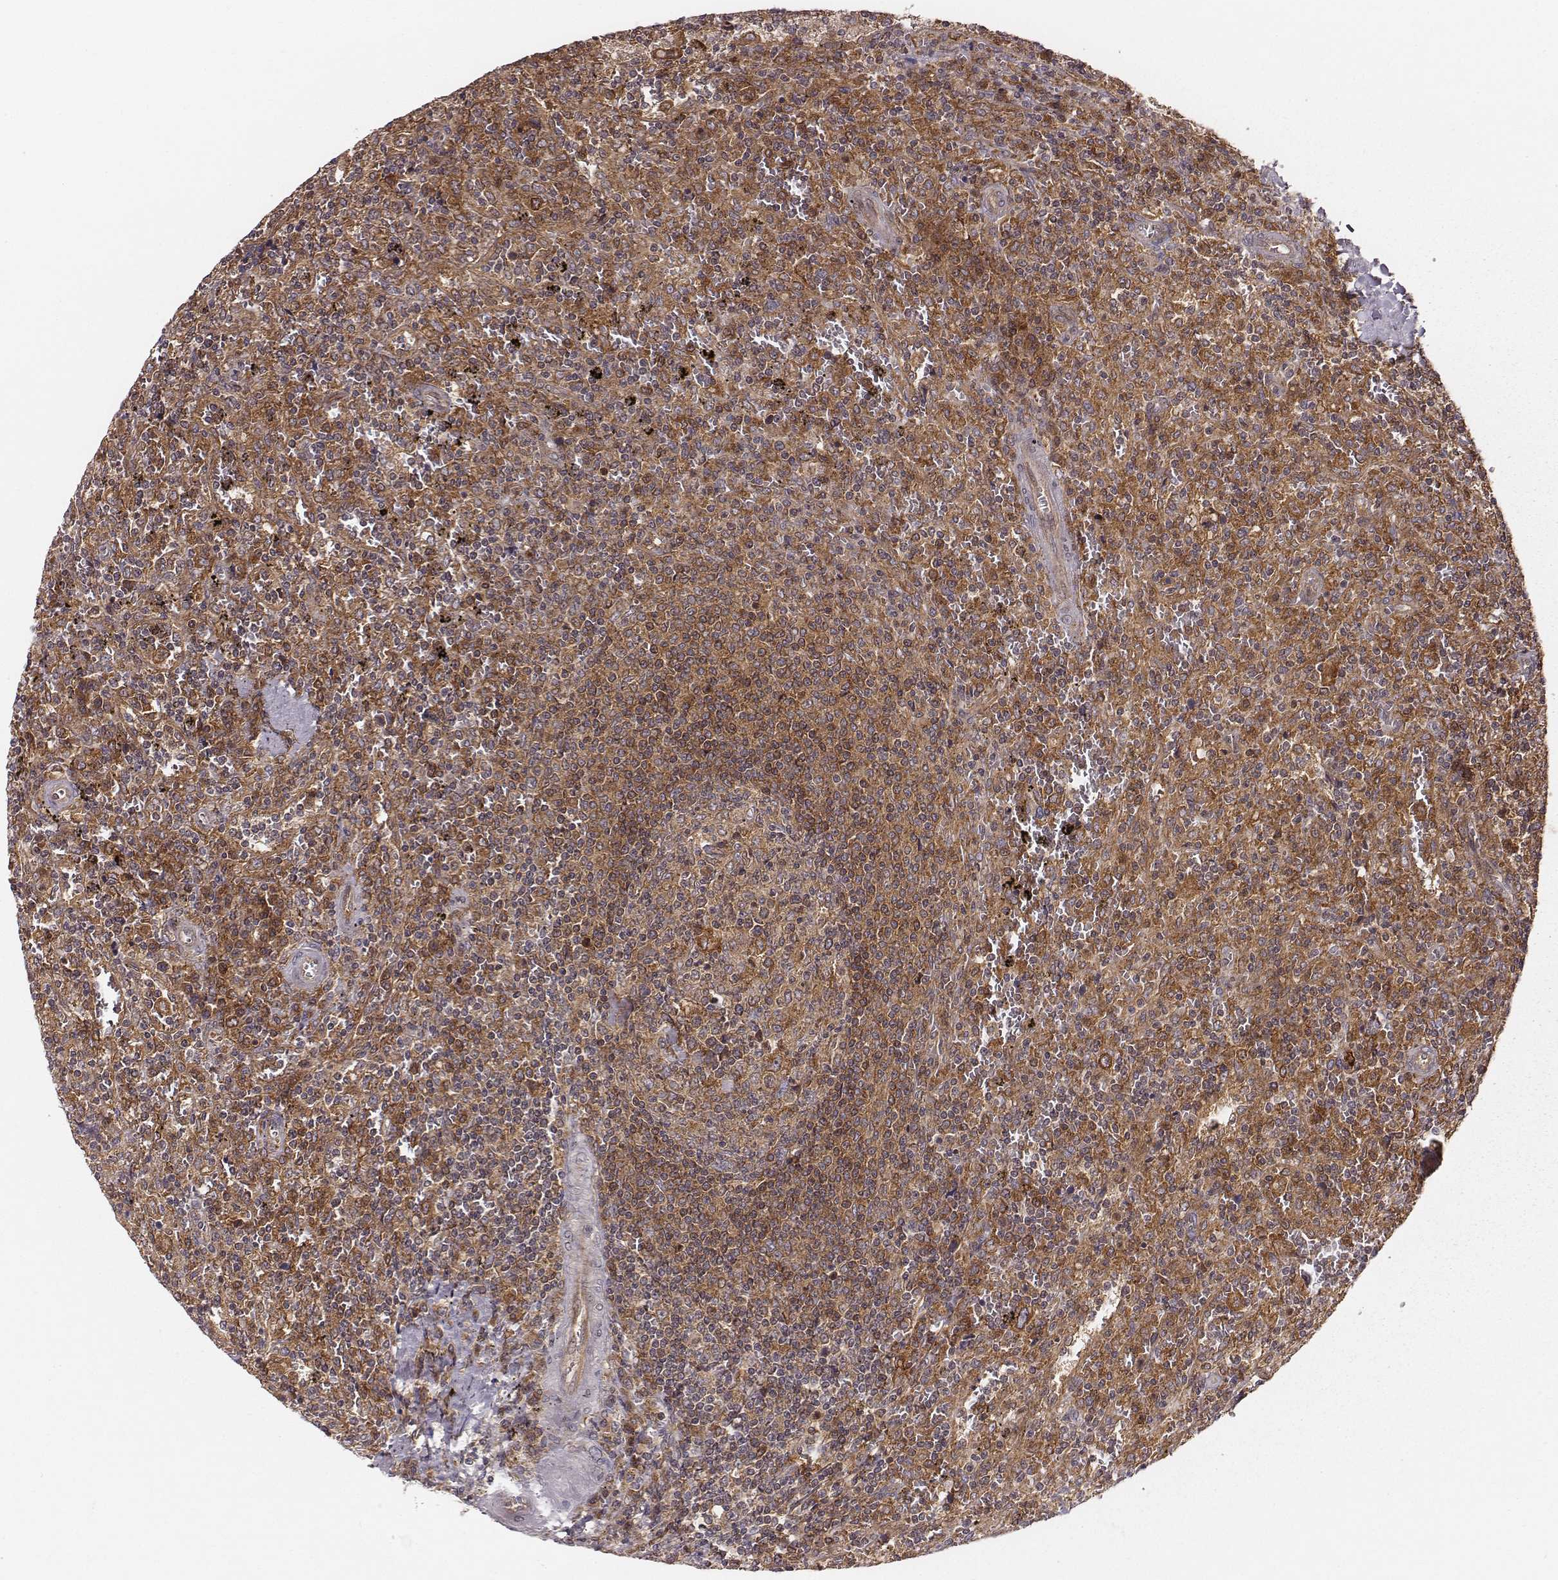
{"staining": {"intensity": "moderate", "quantity": ">75%", "location": "cytoplasmic/membranous"}, "tissue": "lymphoma", "cell_type": "Tumor cells", "image_type": "cancer", "snomed": [{"axis": "morphology", "description": "Malignant lymphoma, non-Hodgkin's type, Low grade"}, {"axis": "topography", "description": "Spleen"}], "caption": "About >75% of tumor cells in human malignant lymphoma, non-Hodgkin's type (low-grade) display moderate cytoplasmic/membranous protein positivity as visualized by brown immunohistochemical staining.", "gene": "VPS26A", "patient": {"sex": "male", "age": 62}}